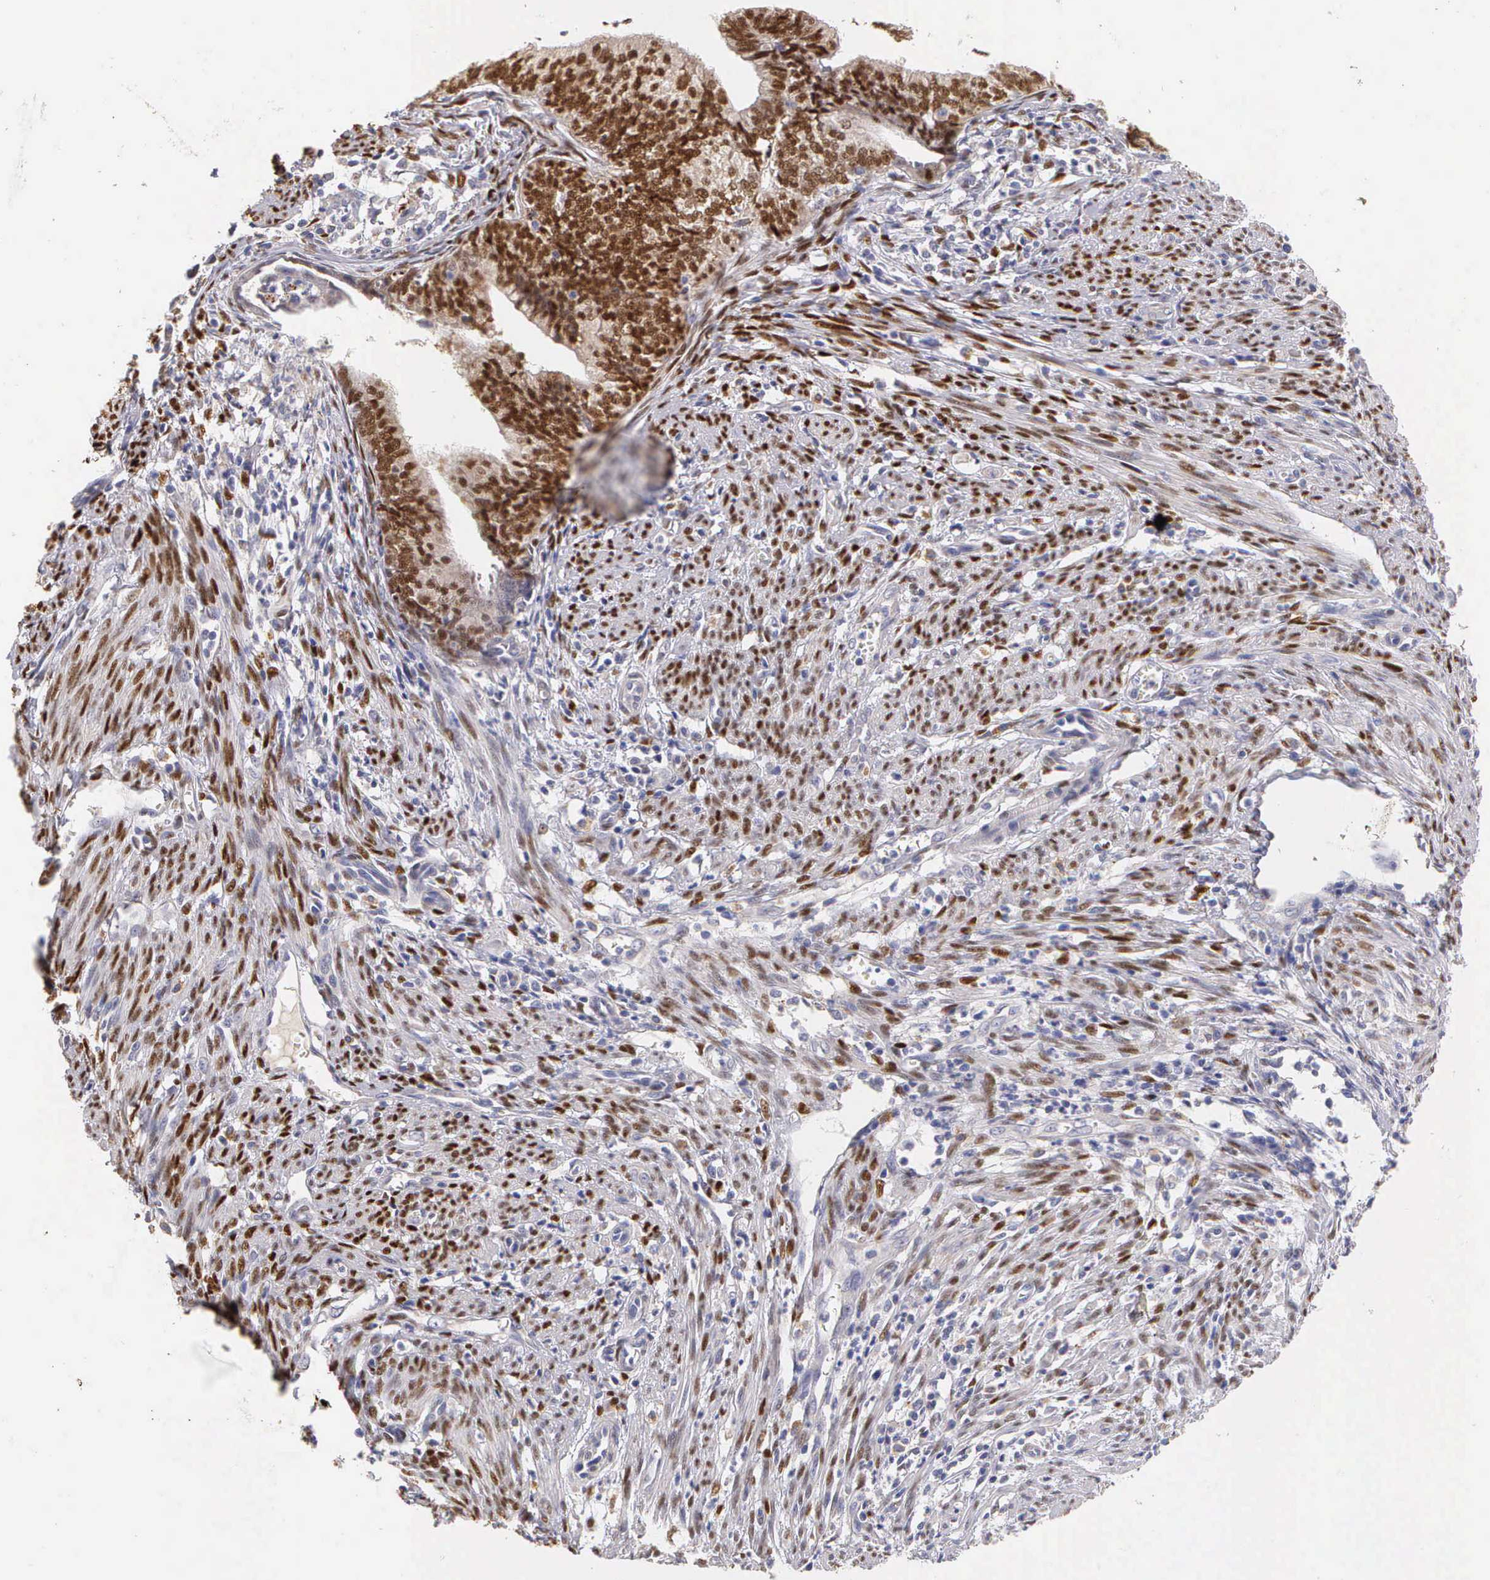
{"staining": {"intensity": "moderate", "quantity": ">75%", "location": "nuclear"}, "tissue": "endometrial cancer", "cell_type": "Tumor cells", "image_type": "cancer", "snomed": [{"axis": "morphology", "description": "Adenocarcinoma, NOS"}, {"axis": "topography", "description": "Endometrium"}], "caption": "This is a histology image of immunohistochemistry staining of endometrial cancer (adenocarcinoma), which shows moderate positivity in the nuclear of tumor cells.", "gene": "ESR1", "patient": {"sex": "female", "age": 66}}